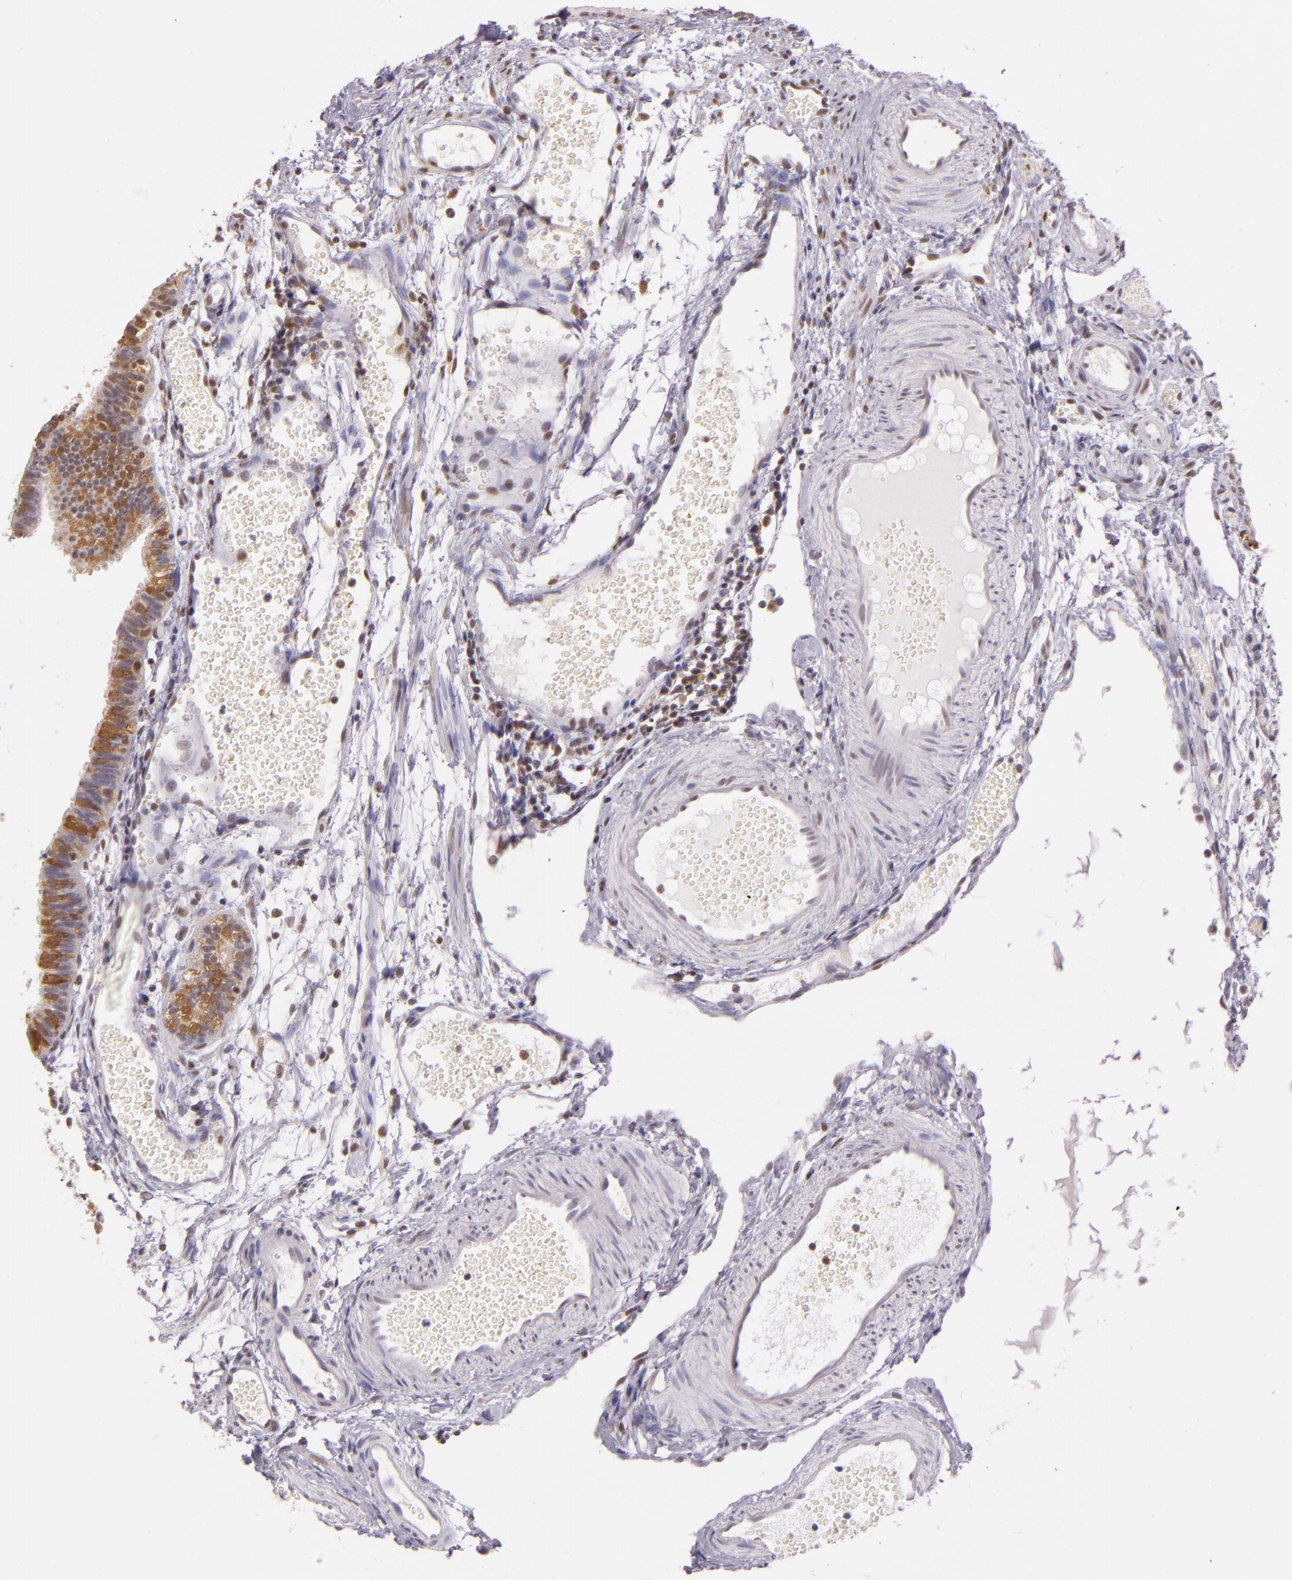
{"staining": {"intensity": "moderate", "quantity": ">75%", "location": "cytoplasmic/membranous,nuclear"}, "tissue": "fallopian tube", "cell_type": "Glandular cells", "image_type": "normal", "snomed": [{"axis": "morphology", "description": "Normal tissue, NOS"}, {"axis": "topography", "description": "Fallopian tube"}], "caption": "Immunohistochemical staining of normal human fallopian tube demonstrates >75% levels of moderate cytoplasmic/membranous,nuclear protein positivity in approximately >75% of glandular cells.", "gene": "HSPA8", "patient": {"sex": "female", "age": 29}}